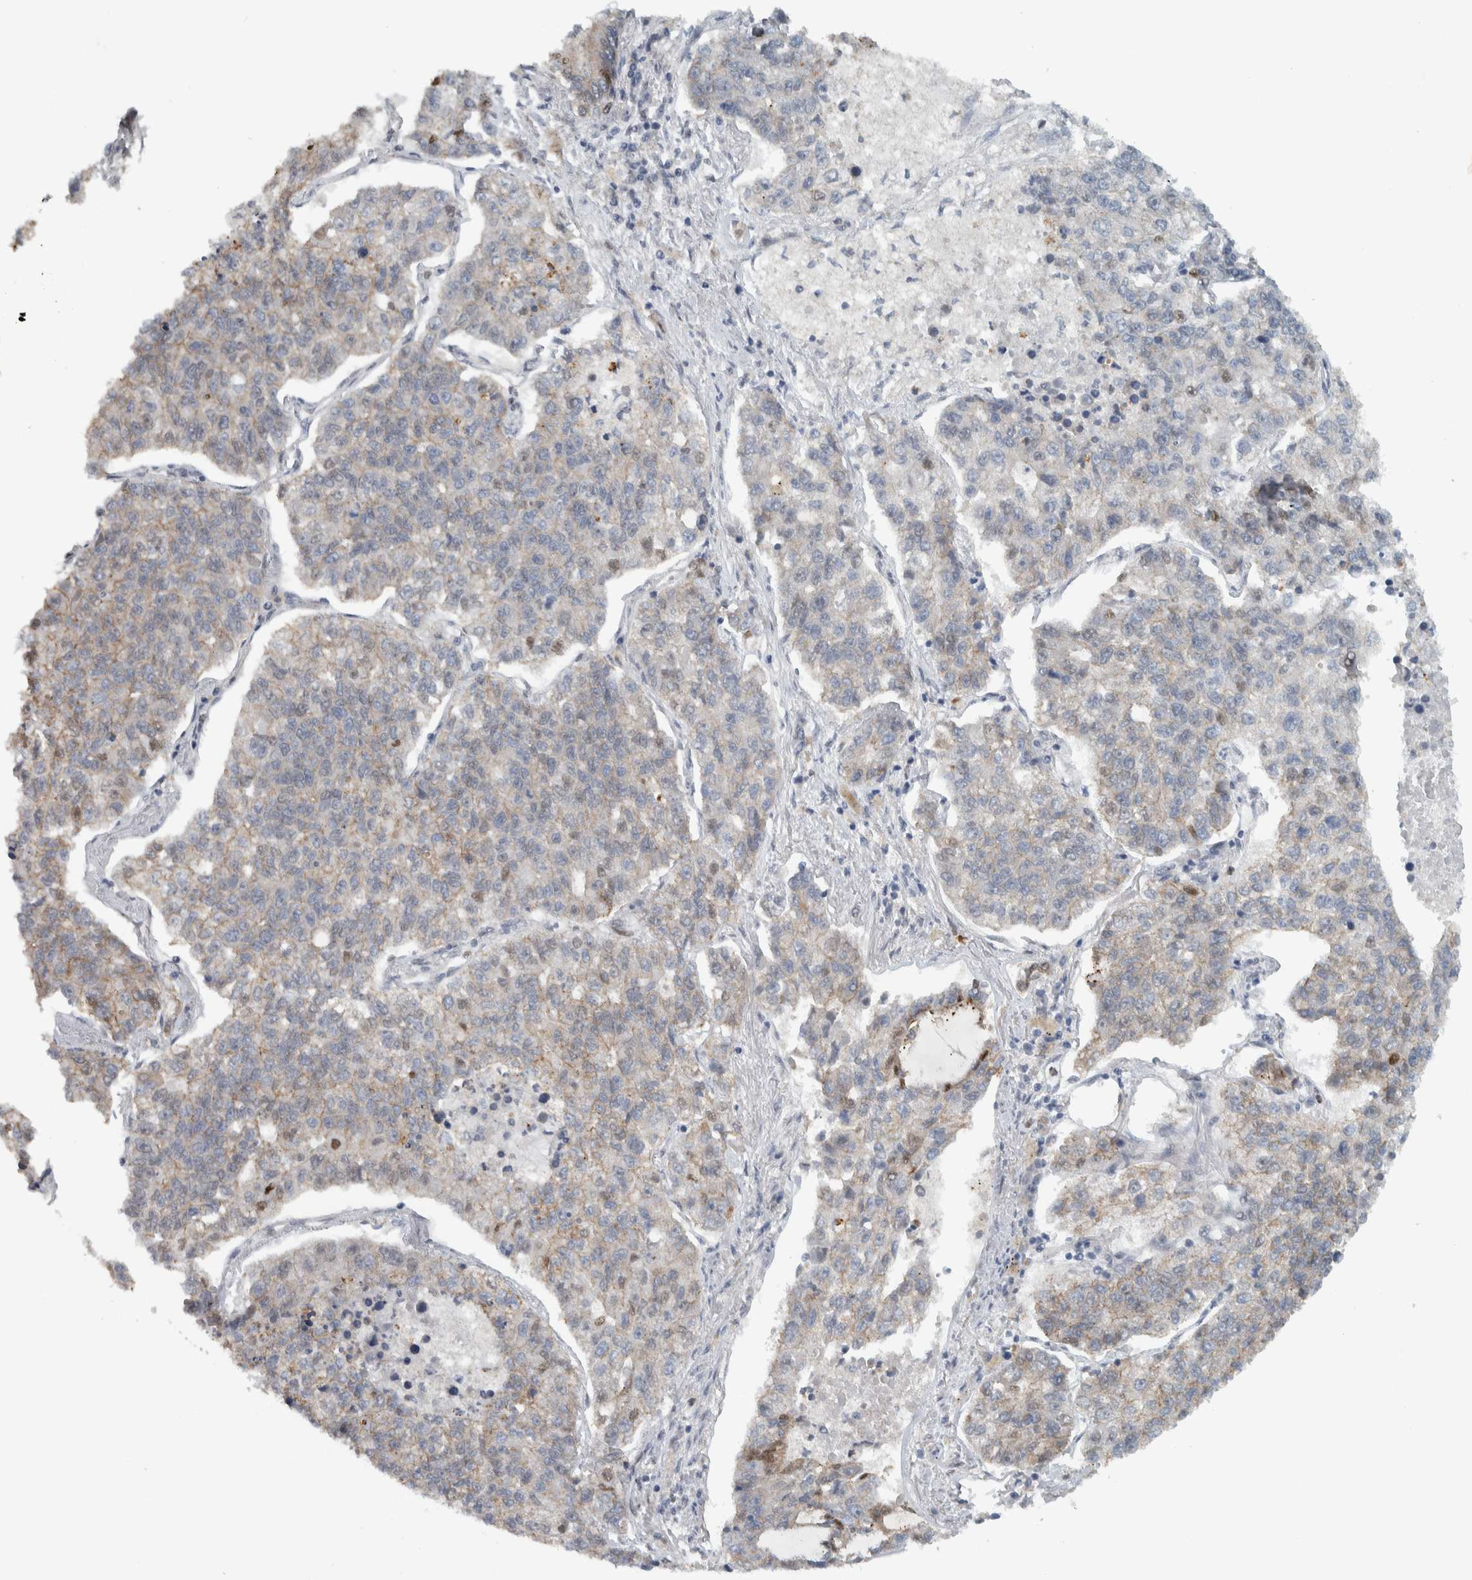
{"staining": {"intensity": "weak", "quantity": "<25%", "location": "cytoplasmic/membranous"}, "tissue": "lung cancer", "cell_type": "Tumor cells", "image_type": "cancer", "snomed": [{"axis": "morphology", "description": "Adenocarcinoma, NOS"}, {"axis": "topography", "description": "Lung"}], "caption": "Tumor cells are negative for protein expression in human lung cancer.", "gene": "ADPRM", "patient": {"sex": "male", "age": 49}}